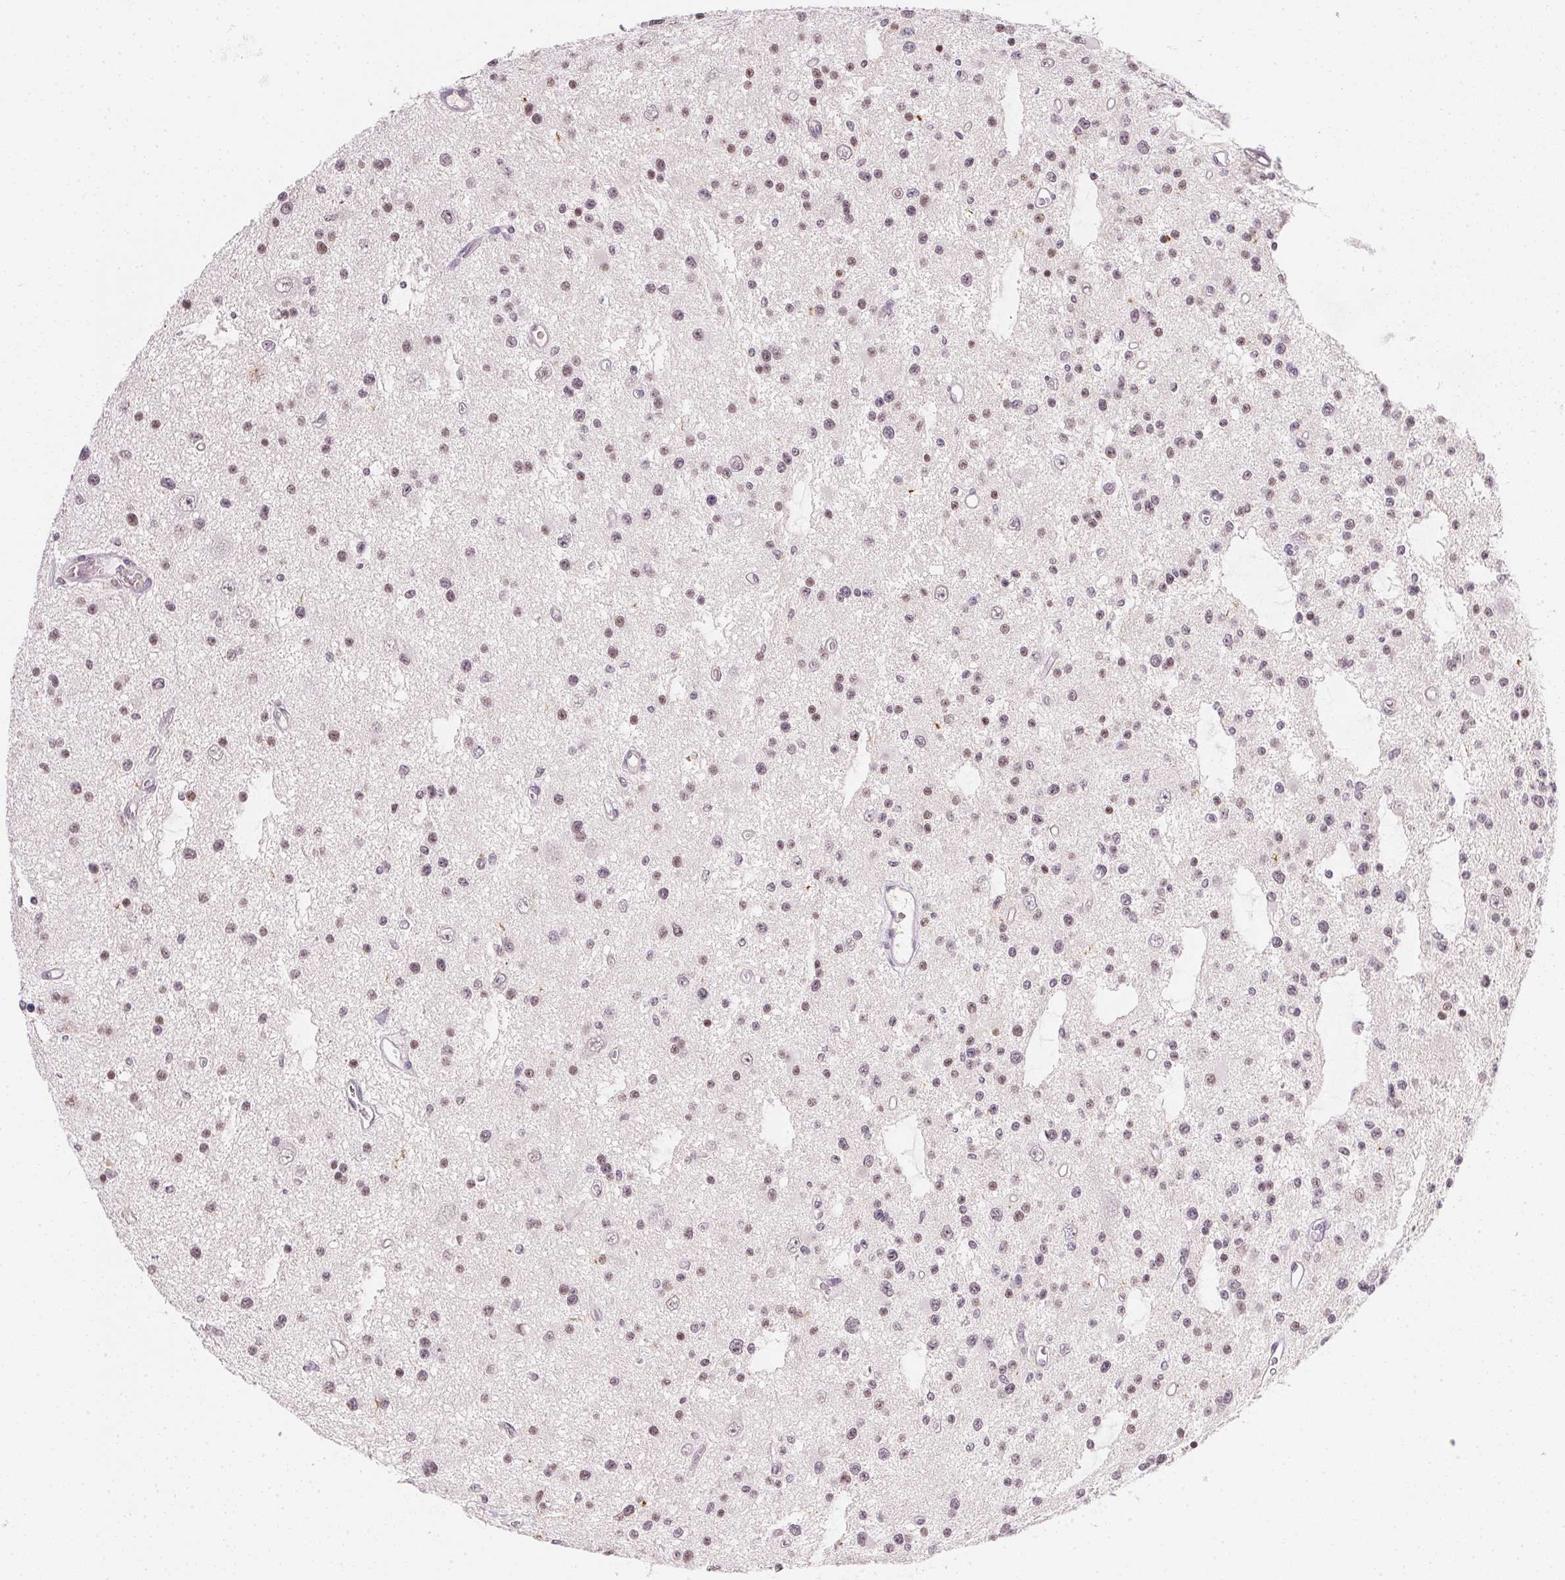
{"staining": {"intensity": "weak", "quantity": "25%-75%", "location": "nuclear"}, "tissue": "glioma", "cell_type": "Tumor cells", "image_type": "cancer", "snomed": [{"axis": "morphology", "description": "Glioma, malignant, Low grade"}, {"axis": "topography", "description": "Brain"}], "caption": "The histopathology image exhibits staining of glioma, revealing weak nuclear protein positivity (brown color) within tumor cells.", "gene": "FNDC4", "patient": {"sex": "male", "age": 43}}